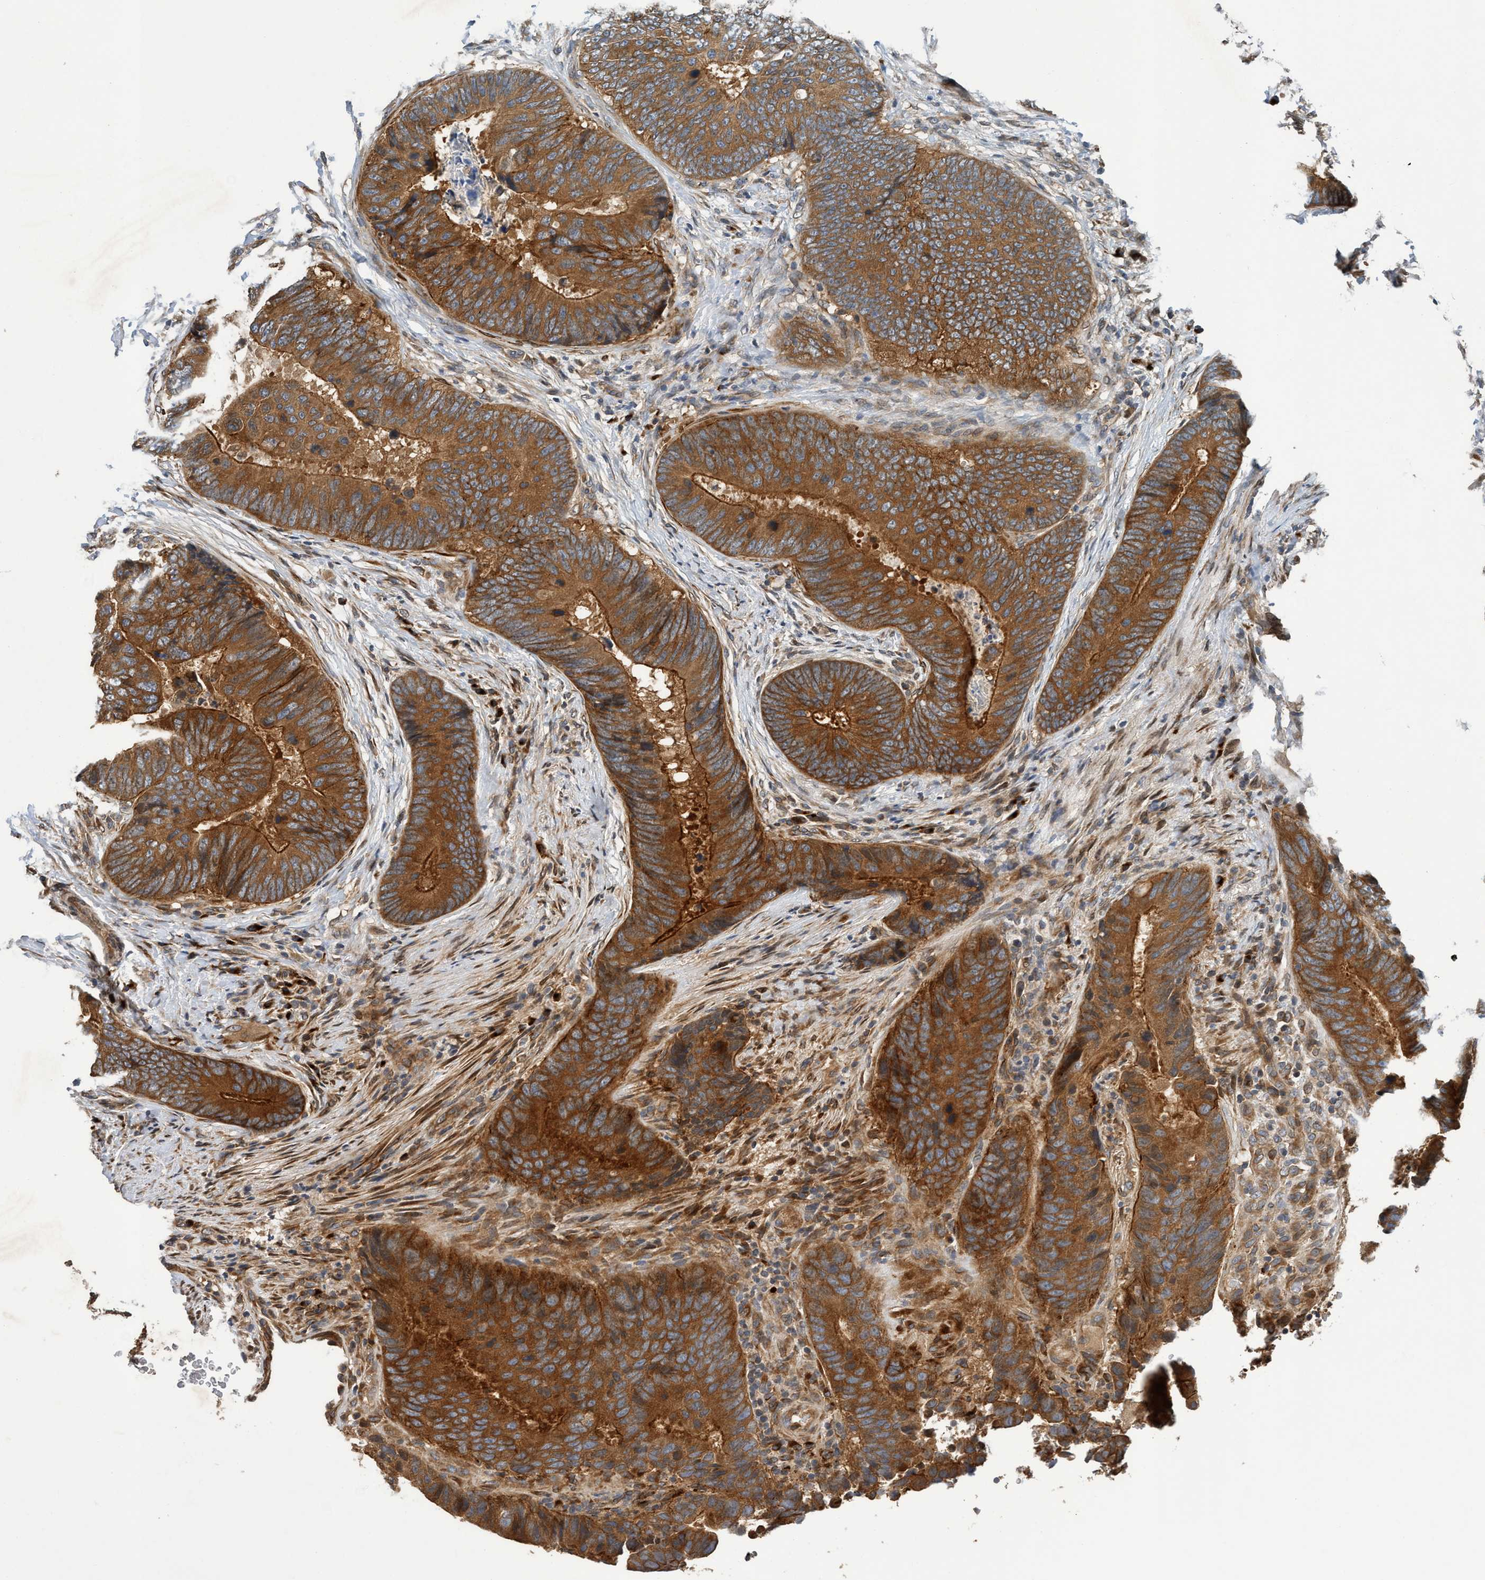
{"staining": {"intensity": "strong", "quantity": ">75%", "location": "cytoplasmic/membranous"}, "tissue": "colorectal cancer", "cell_type": "Tumor cells", "image_type": "cancer", "snomed": [{"axis": "morphology", "description": "Adenocarcinoma, NOS"}, {"axis": "topography", "description": "Colon"}], "caption": "Immunohistochemistry of adenocarcinoma (colorectal) displays high levels of strong cytoplasmic/membranous staining in approximately >75% of tumor cells.", "gene": "MACC1", "patient": {"sex": "male", "age": 56}}